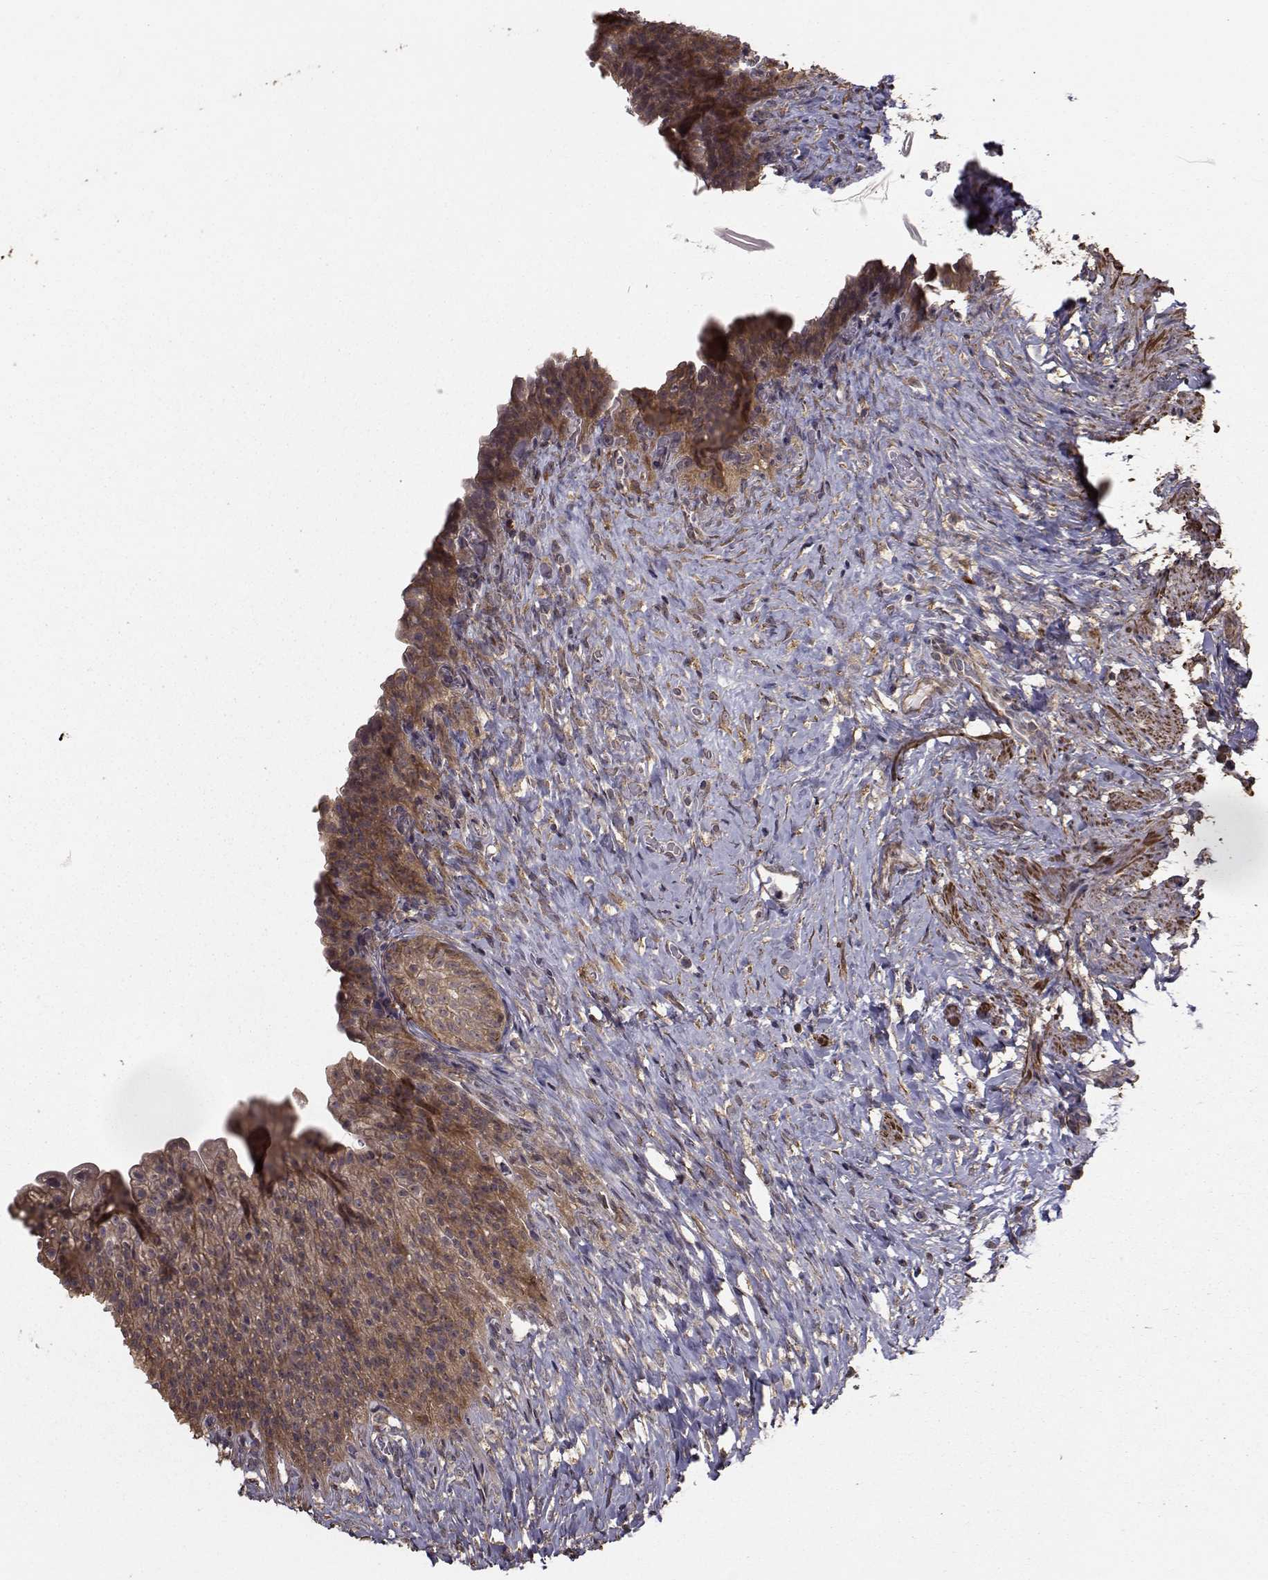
{"staining": {"intensity": "moderate", "quantity": ">75%", "location": "cytoplasmic/membranous"}, "tissue": "urinary bladder", "cell_type": "Urothelial cells", "image_type": "normal", "snomed": [{"axis": "morphology", "description": "Normal tissue, NOS"}, {"axis": "topography", "description": "Urinary bladder"}], "caption": "Immunohistochemical staining of normal urinary bladder exhibits medium levels of moderate cytoplasmic/membranous expression in about >75% of urothelial cells.", "gene": "TRIP10", "patient": {"sex": "male", "age": 76}}